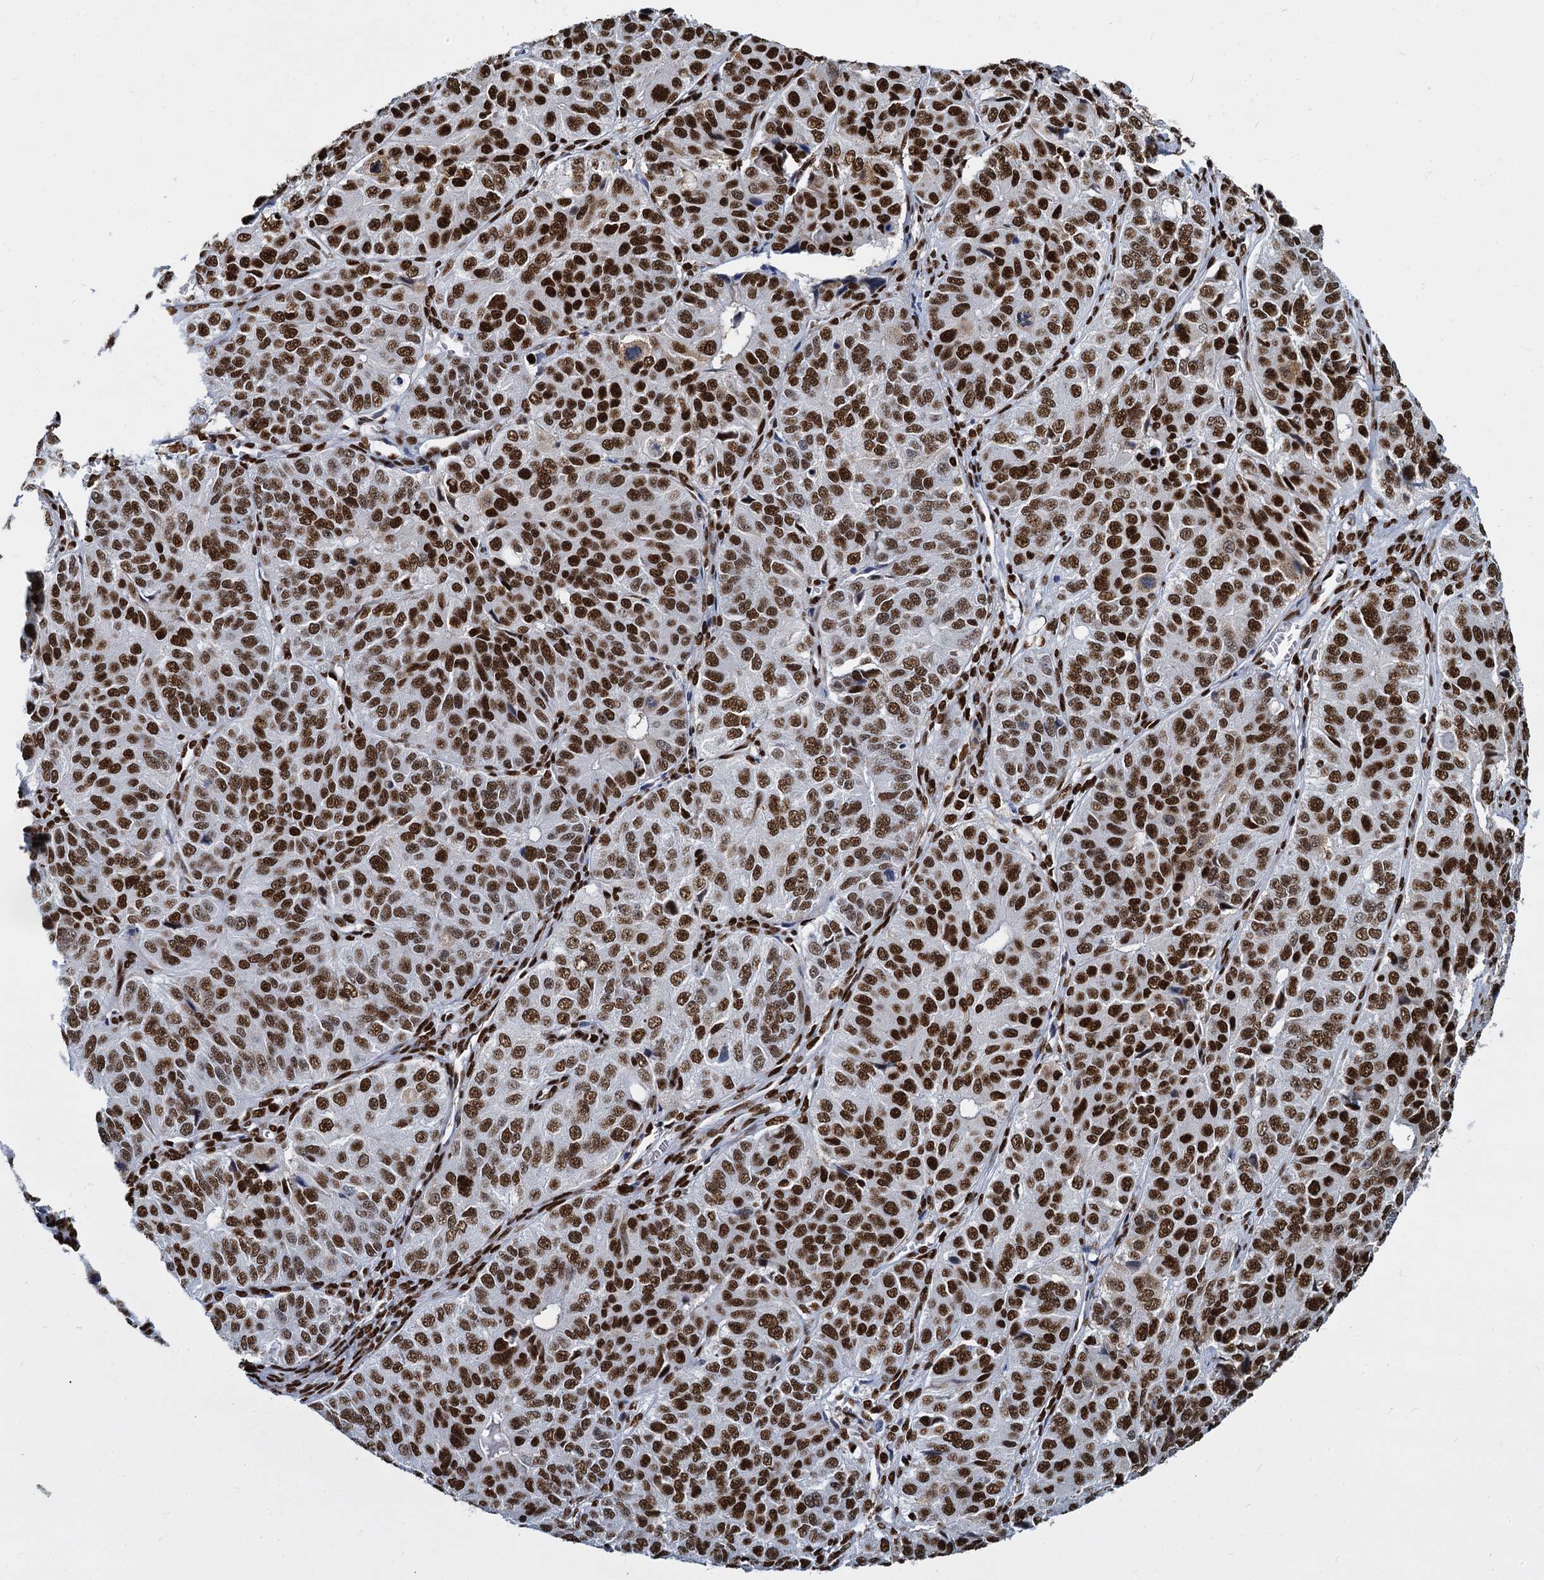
{"staining": {"intensity": "strong", "quantity": ">75%", "location": "nuclear"}, "tissue": "ovarian cancer", "cell_type": "Tumor cells", "image_type": "cancer", "snomed": [{"axis": "morphology", "description": "Carcinoma, endometroid"}, {"axis": "topography", "description": "Ovary"}], "caption": "High-magnification brightfield microscopy of endometroid carcinoma (ovarian) stained with DAB (3,3'-diaminobenzidine) (brown) and counterstained with hematoxylin (blue). tumor cells exhibit strong nuclear expression is identified in approximately>75% of cells.", "gene": "DCPS", "patient": {"sex": "female", "age": 51}}